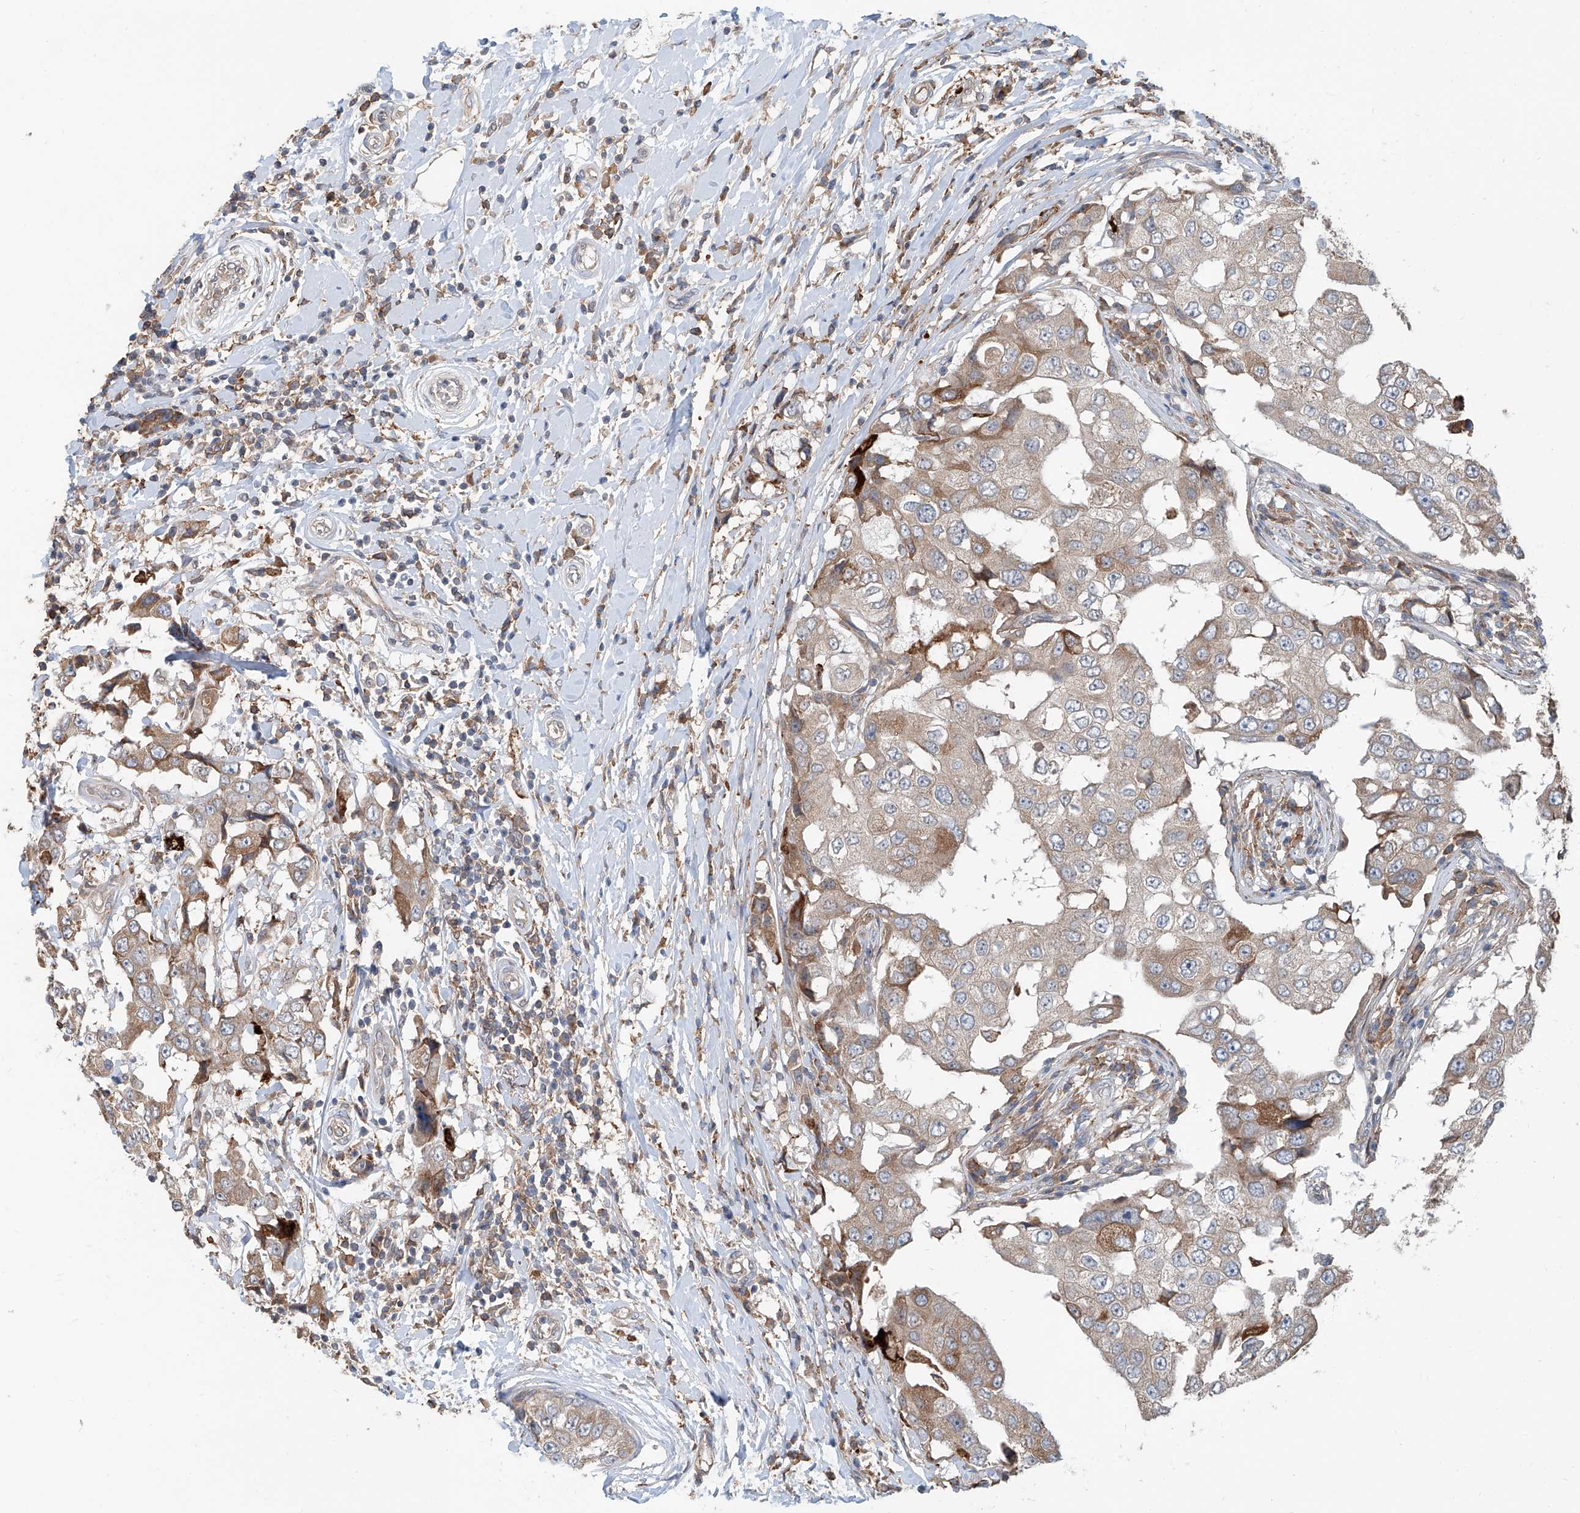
{"staining": {"intensity": "moderate", "quantity": "<25%", "location": "cytoplasmic/membranous"}, "tissue": "breast cancer", "cell_type": "Tumor cells", "image_type": "cancer", "snomed": [{"axis": "morphology", "description": "Duct carcinoma"}, {"axis": "topography", "description": "Breast"}], "caption": "Breast cancer stained for a protein (brown) exhibits moderate cytoplasmic/membranous positive staining in about <25% of tumor cells.", "gene": "KCNK10", "patient": {"sex": "female", "age": 27}}